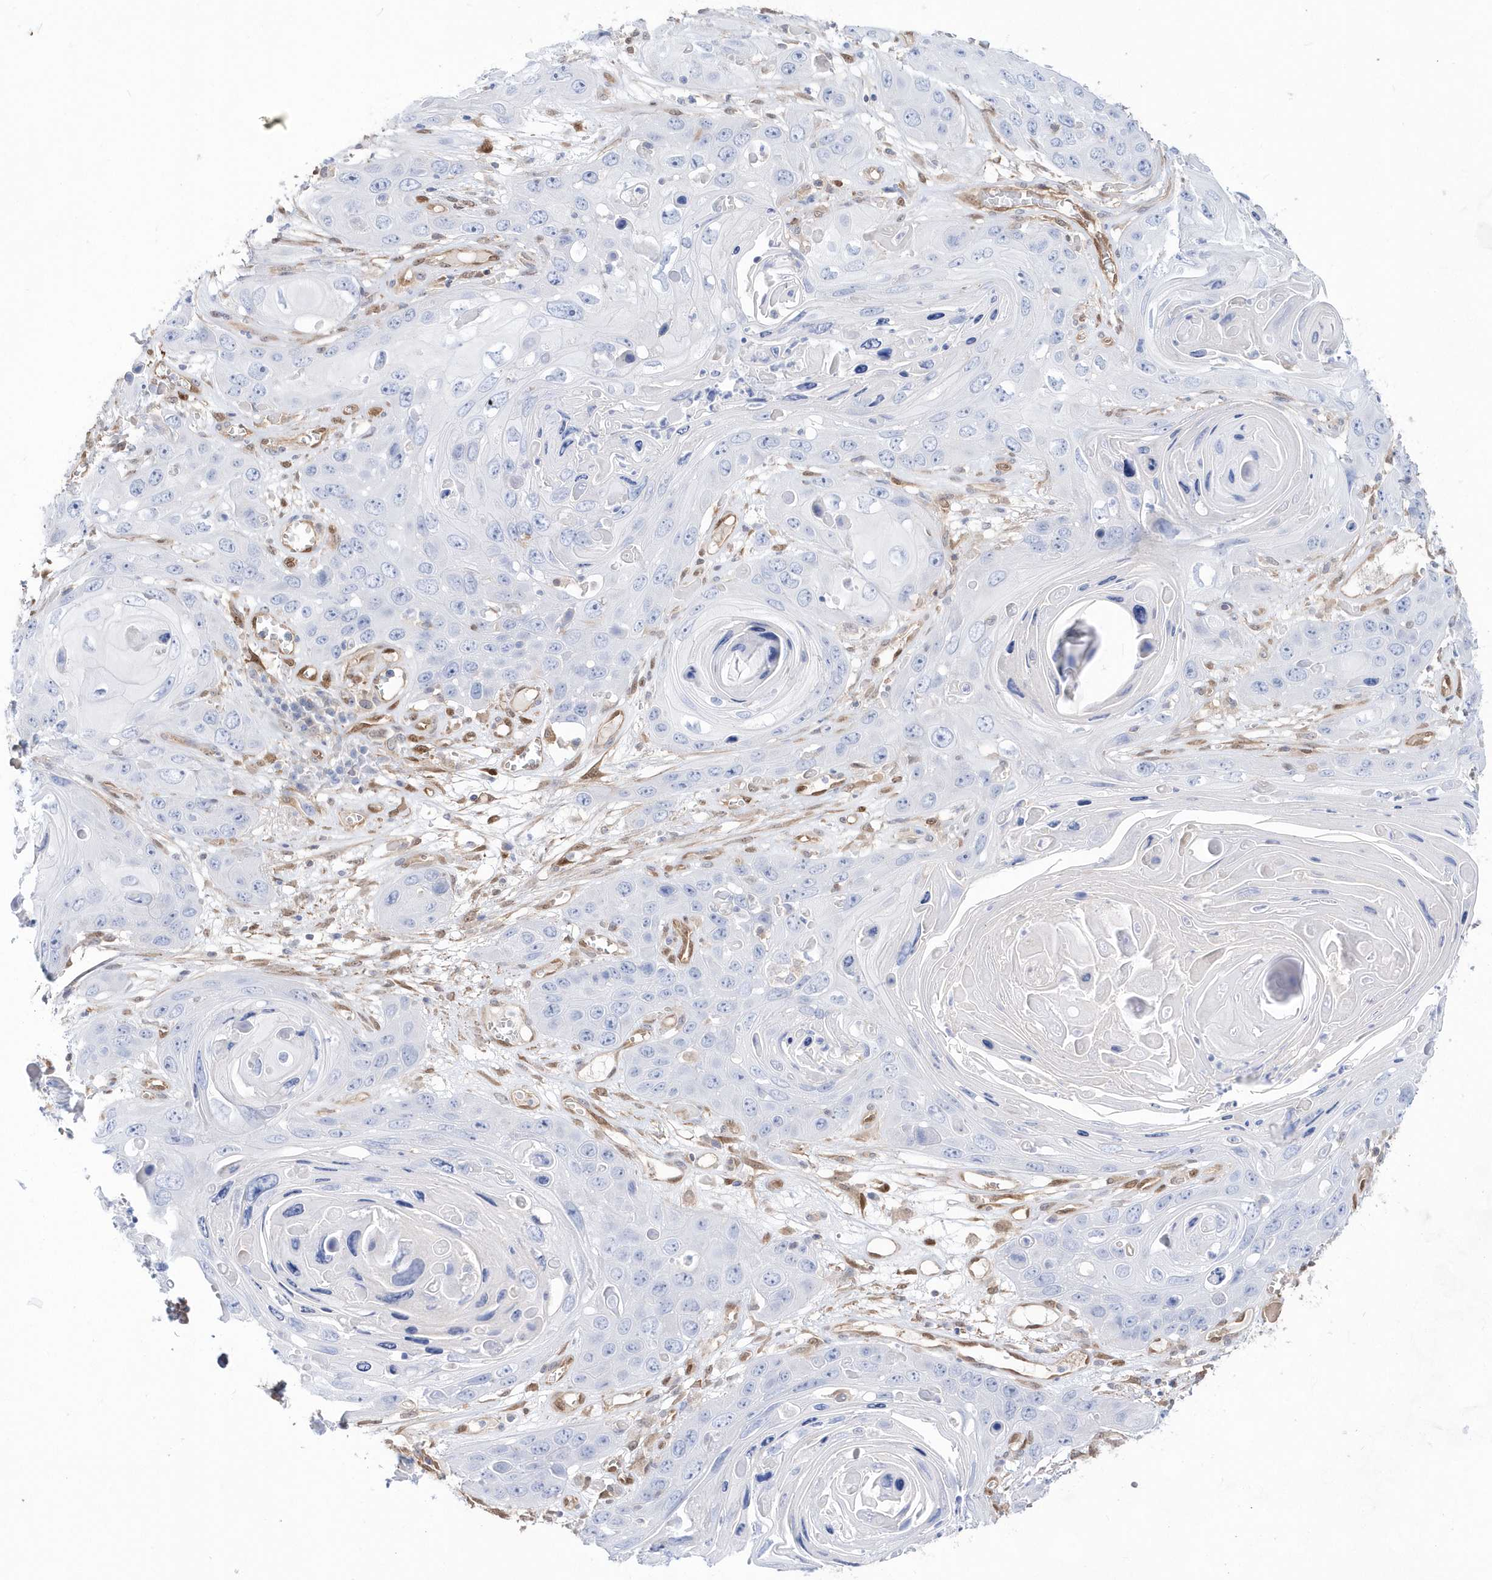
{"staining": {"intensity": "negative", "quantity": "none", "location": "none"}, "tissue": "skin cancer", "cell_type": "Tumor cells", "image_type": "cancer", "snomed": [{"axis": "morphology", "description": "Squamous cell carcinoma, NOS"}, {"axis": "topography", "description": "Skin"}], "caption": "There is no significant staining in tumor cells of skin cancer (squamous cell carcinoma).", "gene": "BDH2", "patient": {"sex": "male", "age": 55}}